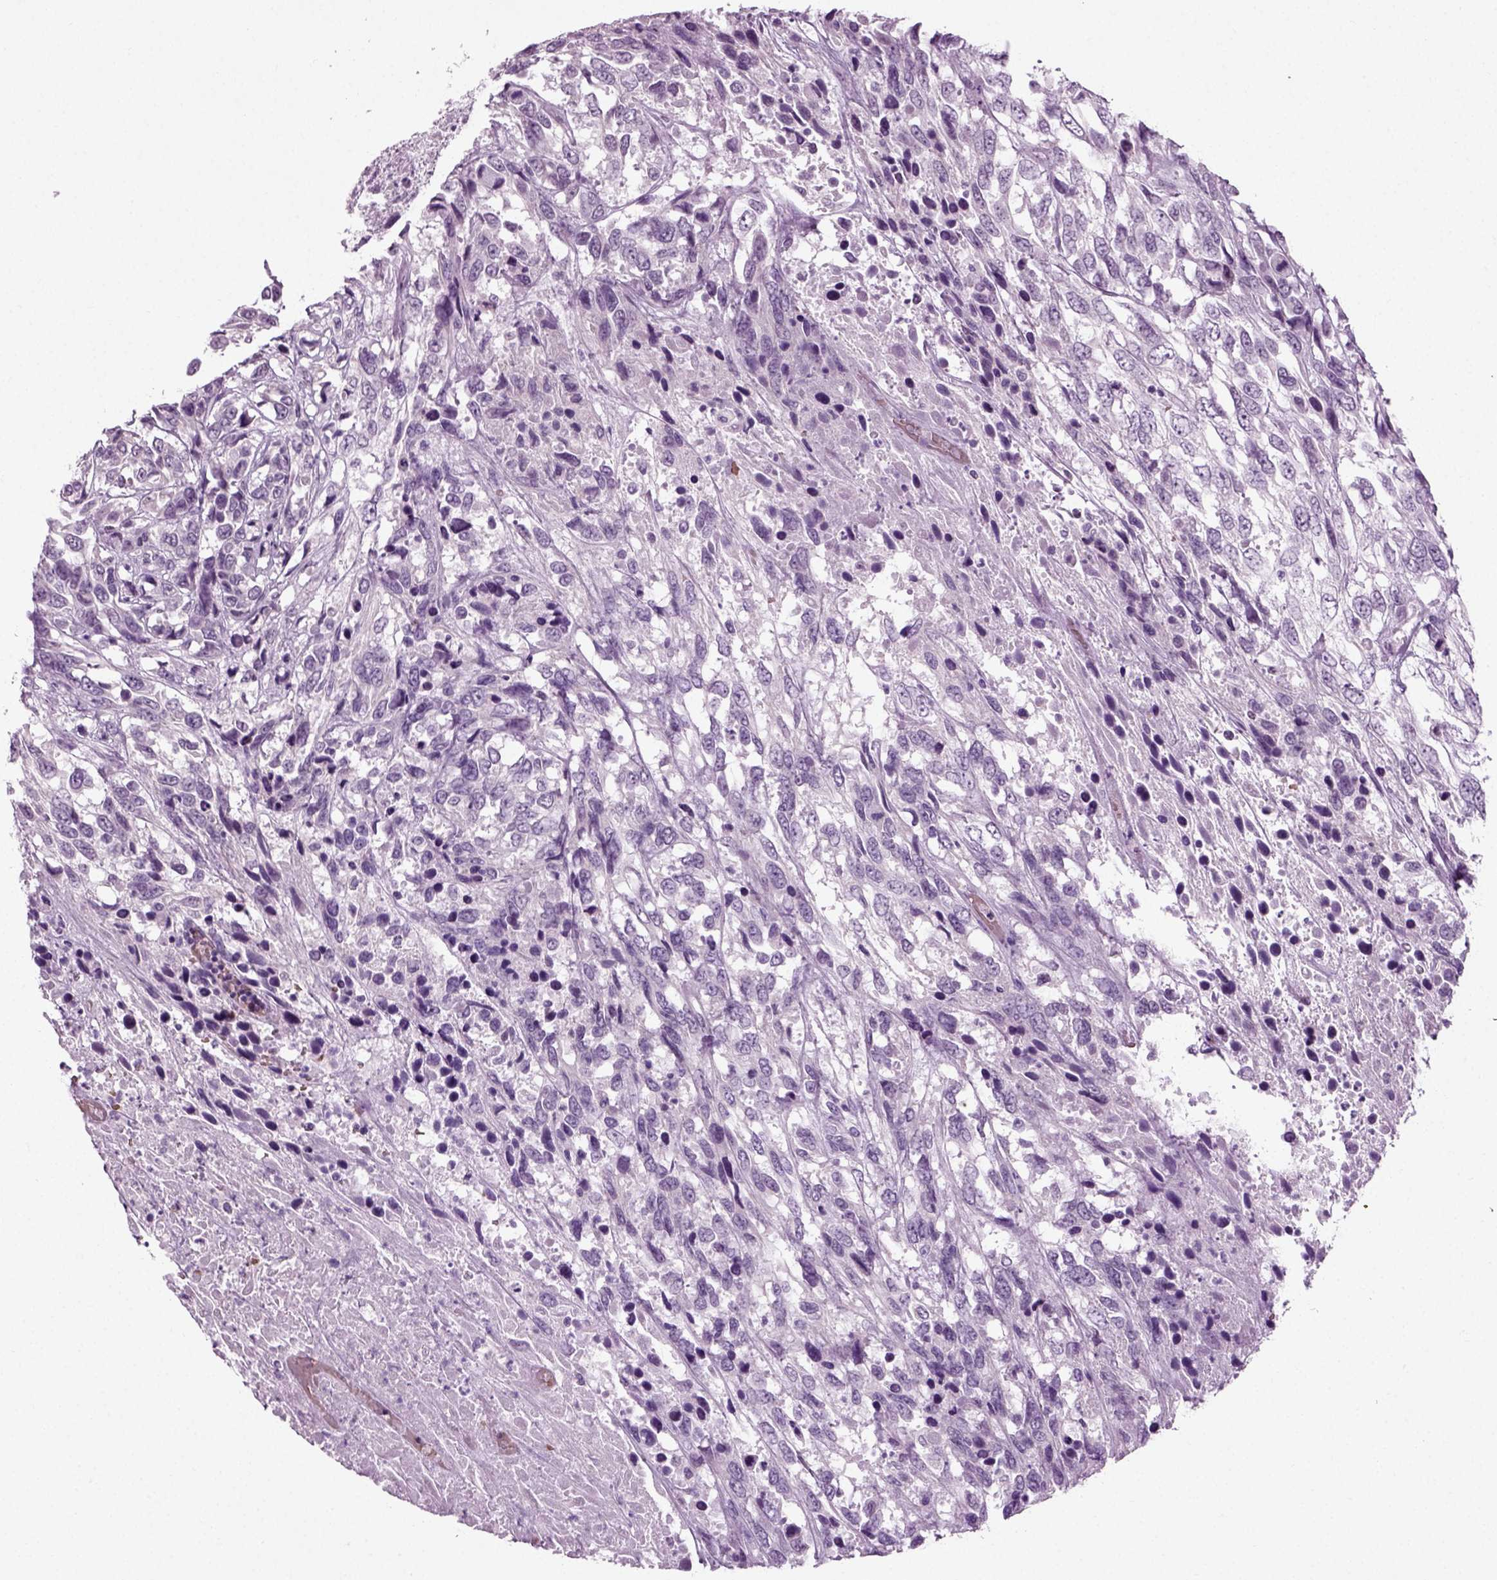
{"staining": {"intensity": "negative", "quantity": "none", "location": "none"}, "tissue": "urothelial cancer", "cell_type": "Tumor cells", "image_type": "cancer", "snomed": [{"axis": "morphology", "description": "Urothelial carcinoma, High grade"}, {"axis": "topography", "description": "Urinary bladder"}], "caption": "DAB immunohistochemical staining of urothelial cancer displays no significant positivity in tumor cells.", "gene": "ZC2HC1C", "patient": {"sex": "female", "age": 70}}